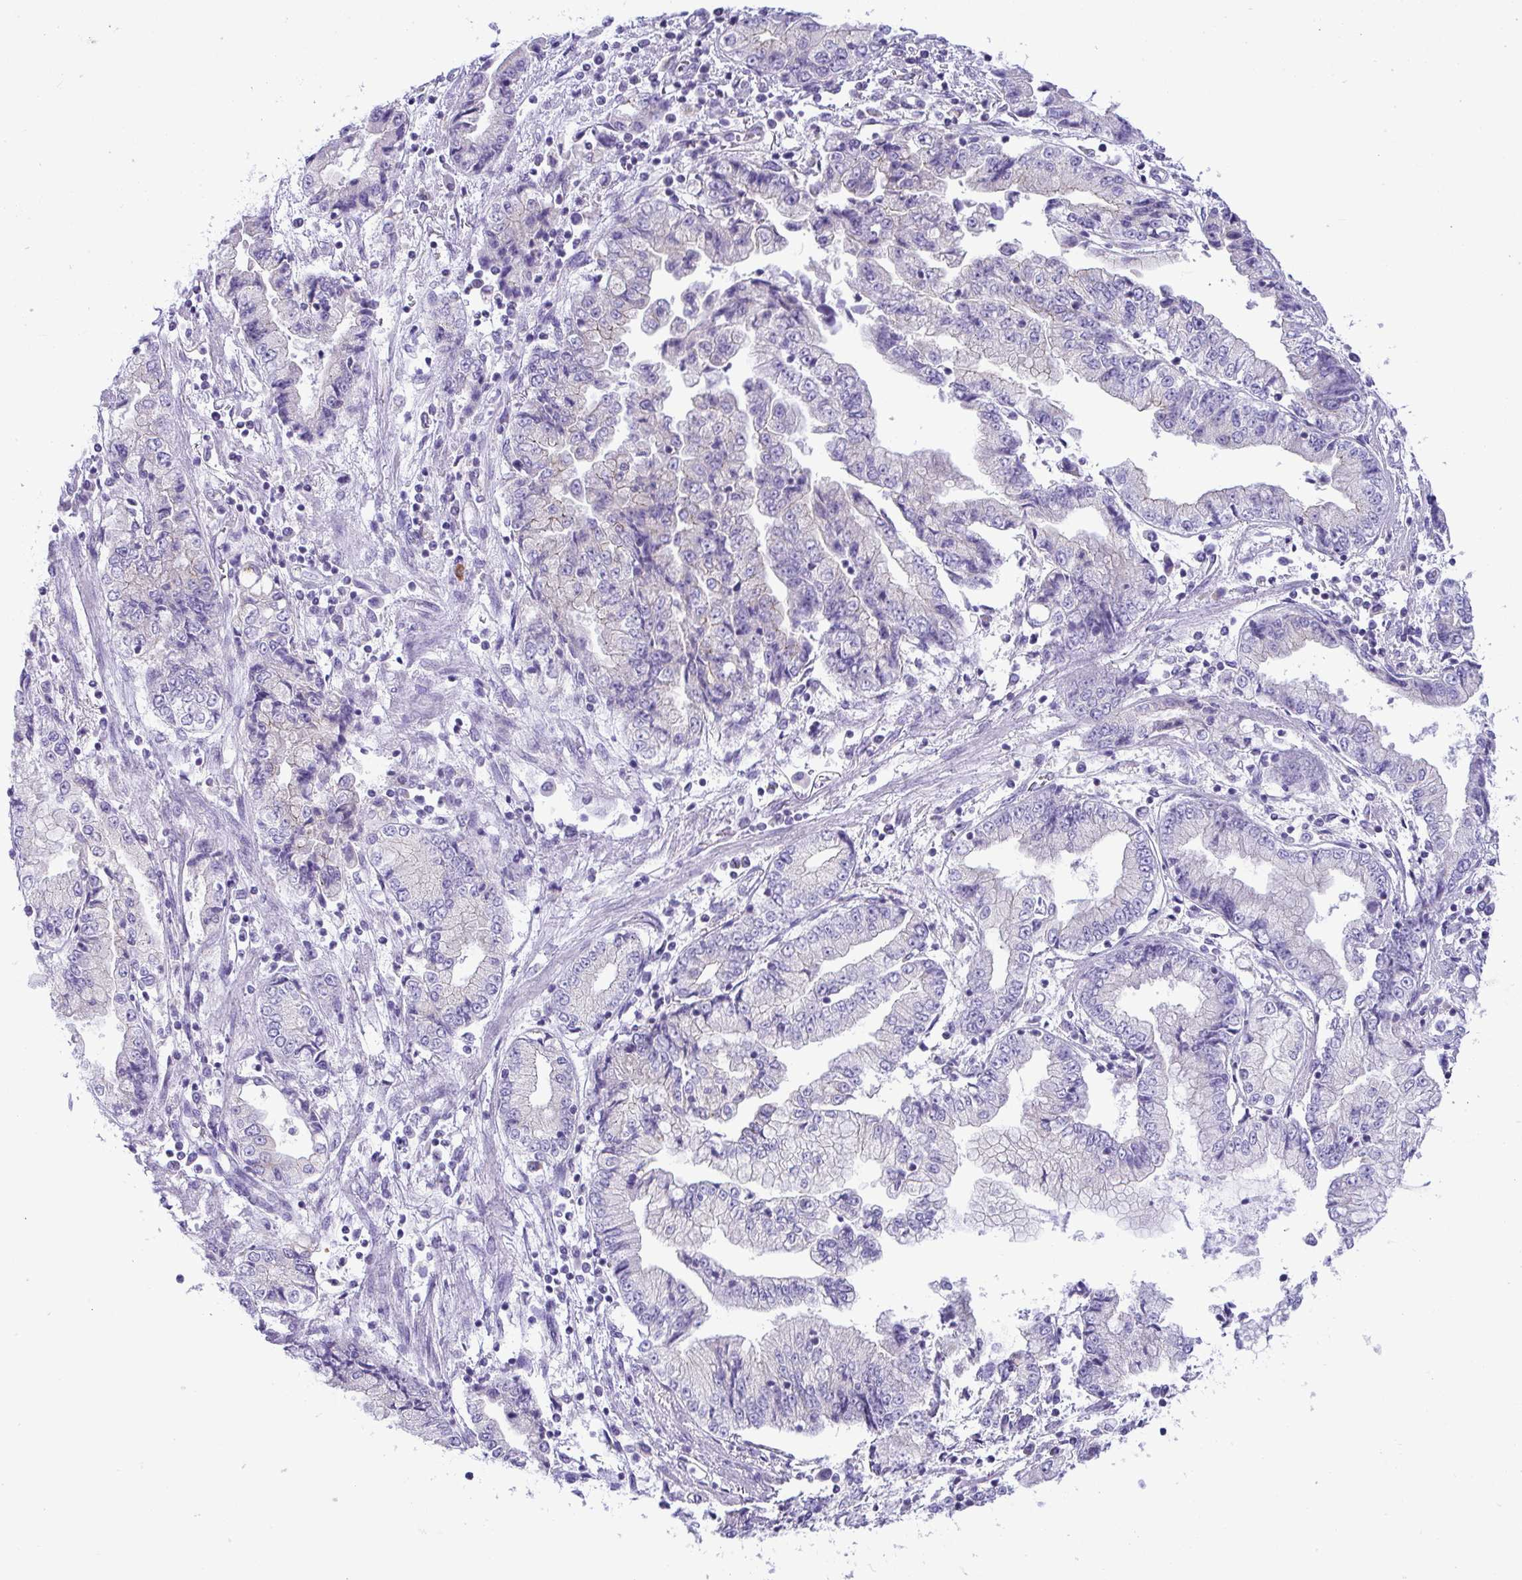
{"staining": {"intensity": "negative", "quantity": "none", "location": "none"}, "tissue": "stomach cancer", "cell_type": "Tumor cells", "image_type": "cancer", "snomed": [{"axis": "morphology", "description": "Adenocarcinoma, NOS"}, {"axis": "topography", "description": "Stomach, upper"}], "caption": "Stomach cancer (adenocarcinoma) stained for a protein using immunohistochemistry (IHC) shows no staining tumor cells.", "gene": "PLA2G12B", "patient": {"sex": "female", "age": 74}}